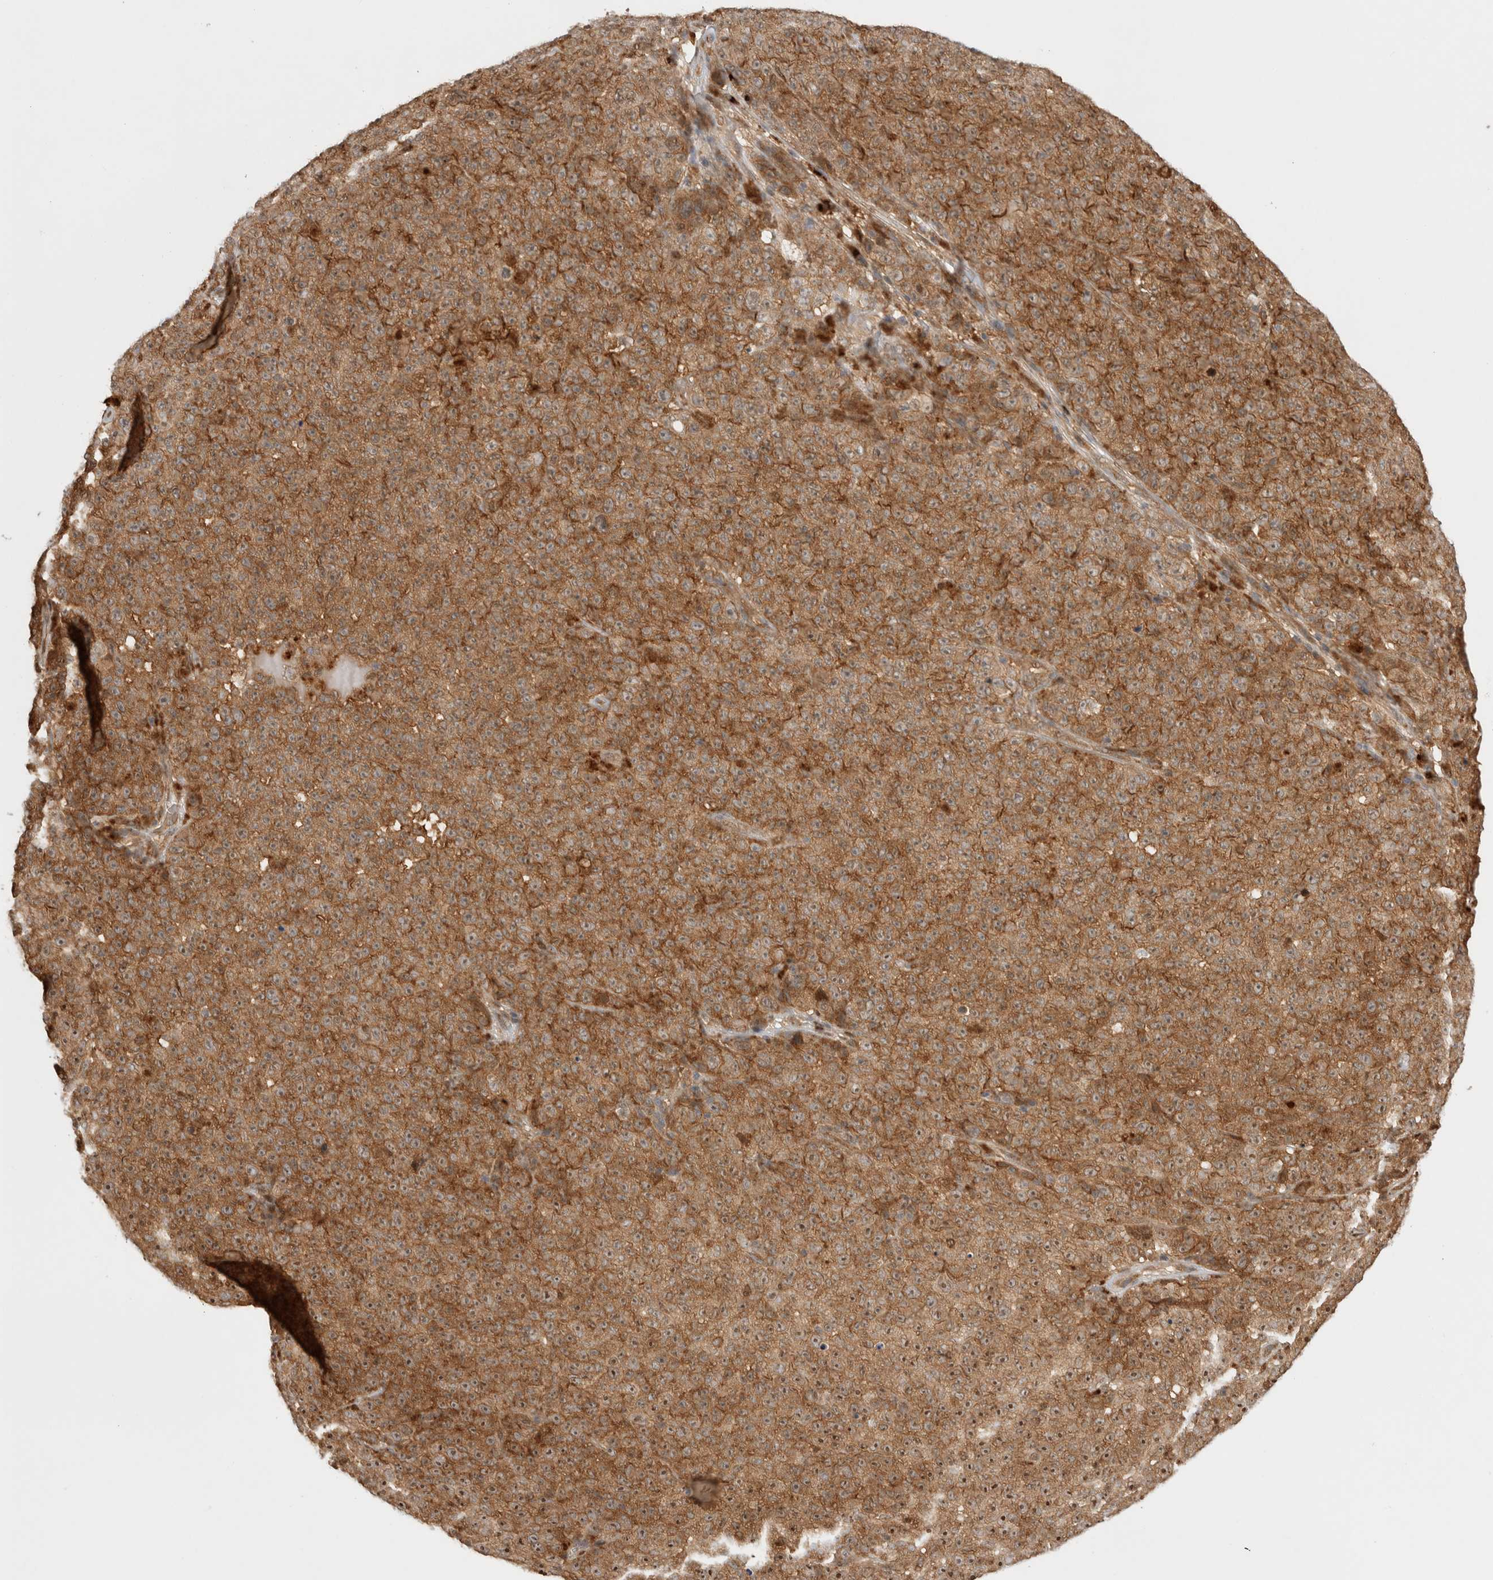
{"staining": {"intensity": "moderate", "quantity": ">75%", "location": "cytoplasmic/membranous,nuclear"}, "tissue": "melanoma", "cell_type": "Tumor cells", "image_type": "cancer", "snomed": [{"axis": "morphology", "description": "Malignant melanoma, NOS"}, {"axis": "topography", "description": "Skin"}], "caption": "Melanoma stained for a protein displays moderate cytoplasmic/membranous and nuclear positivity in tumor cells. (DAB (3,3'-diaminobenzidine) = brown stain, brightfield microscopy at high magnification).", "gene": "OTUD6B", "patient": {"sex": "female", "age": 82}}